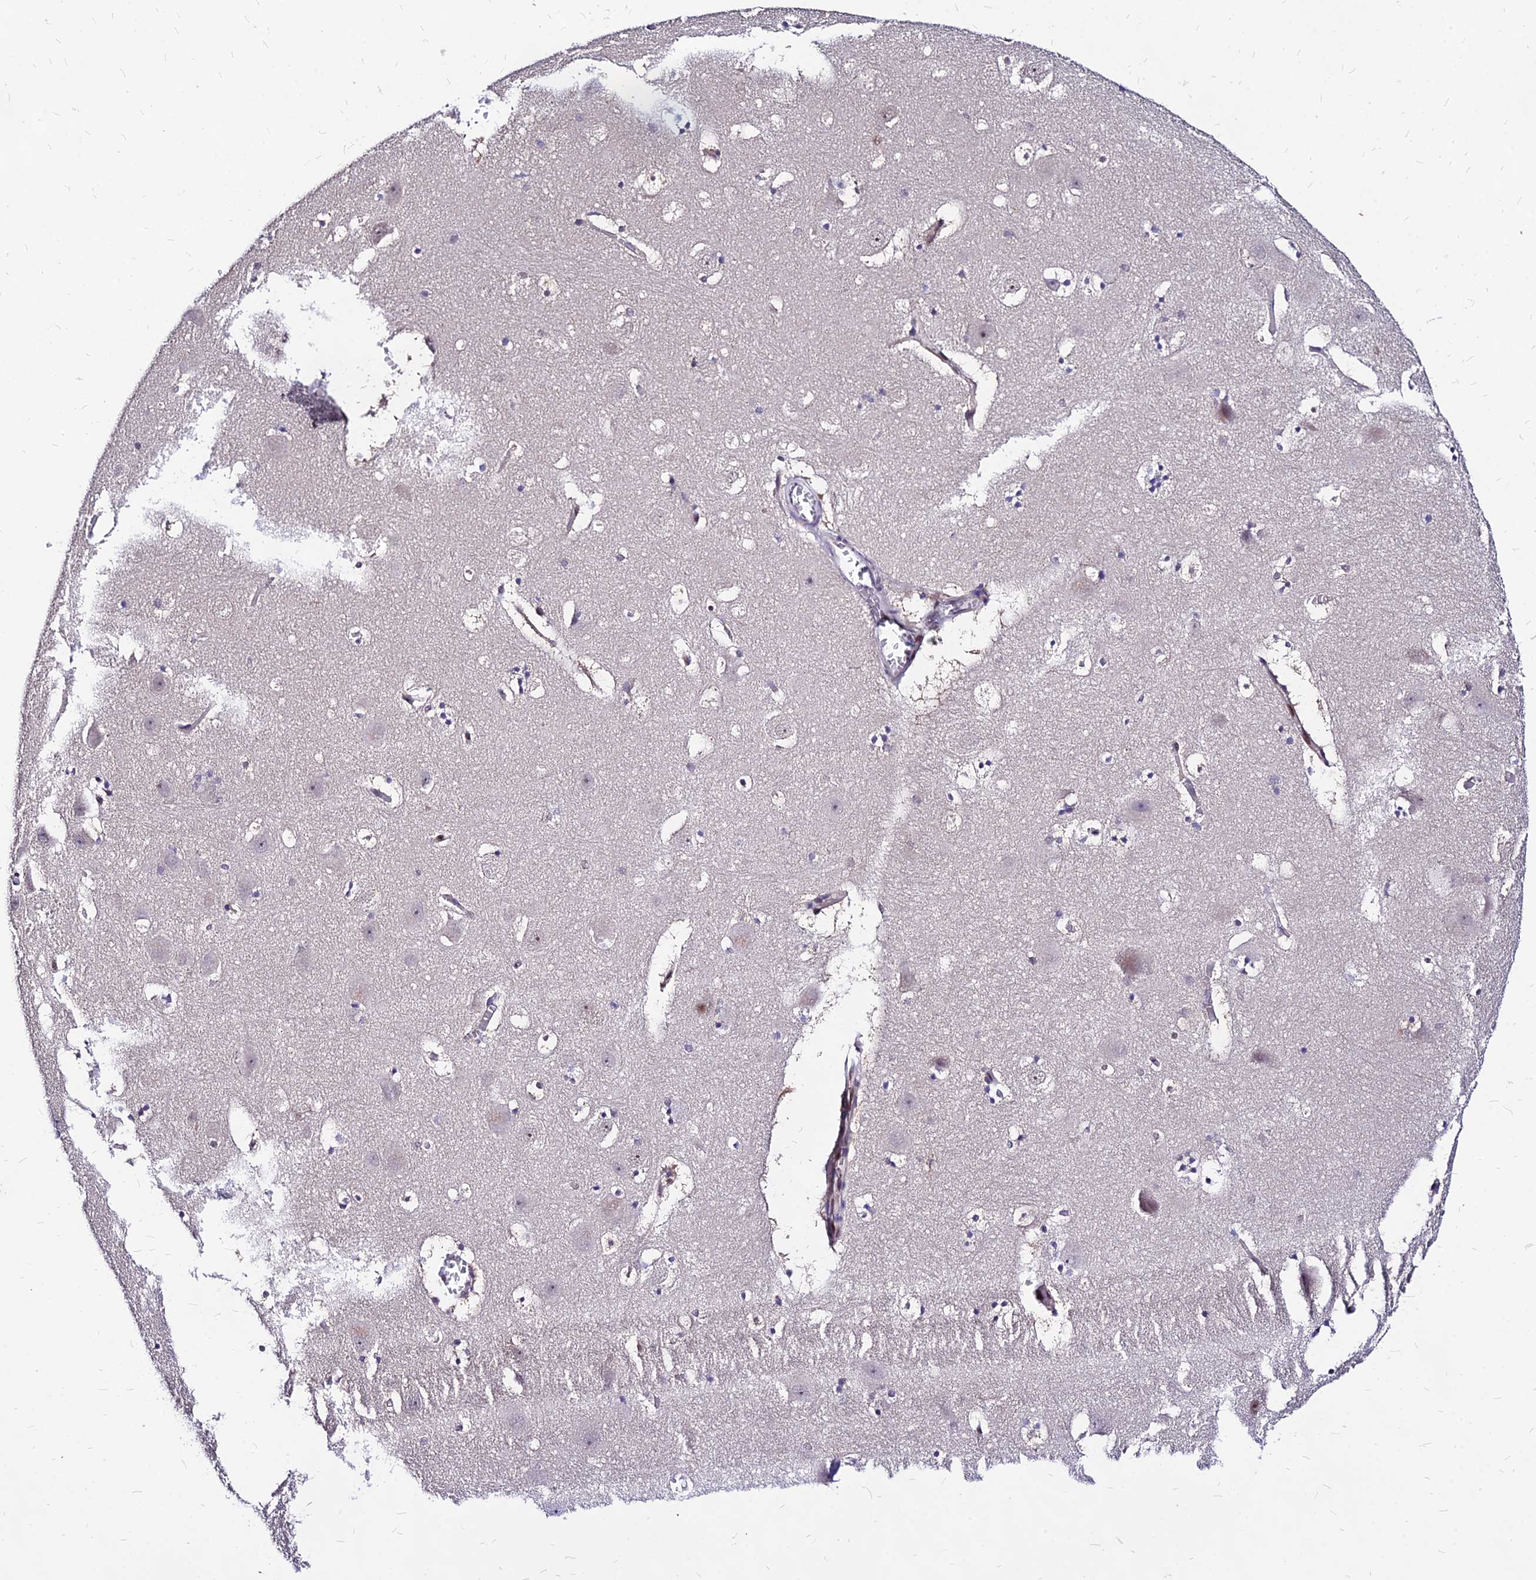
{"staining": {"intensity": "moderate", "quantity": "<25%", "location": "nuclear"}, "tissue": "hippocampus", "cell_type": "Glial cells", "image_type": "normal", "snomed": [{"axis": "morphology", "description": "Normal tissue, NOS"}, {"axis": "topography", "description": "Hippocampus"}], "caption": "This is an image of immunohistochemistry staining of unremarkable hippocampus, which shows moderate positivity in the nuclear of glial cells.", "gene": "DDX55", "patient": {"sex": "male", "age": 45}}